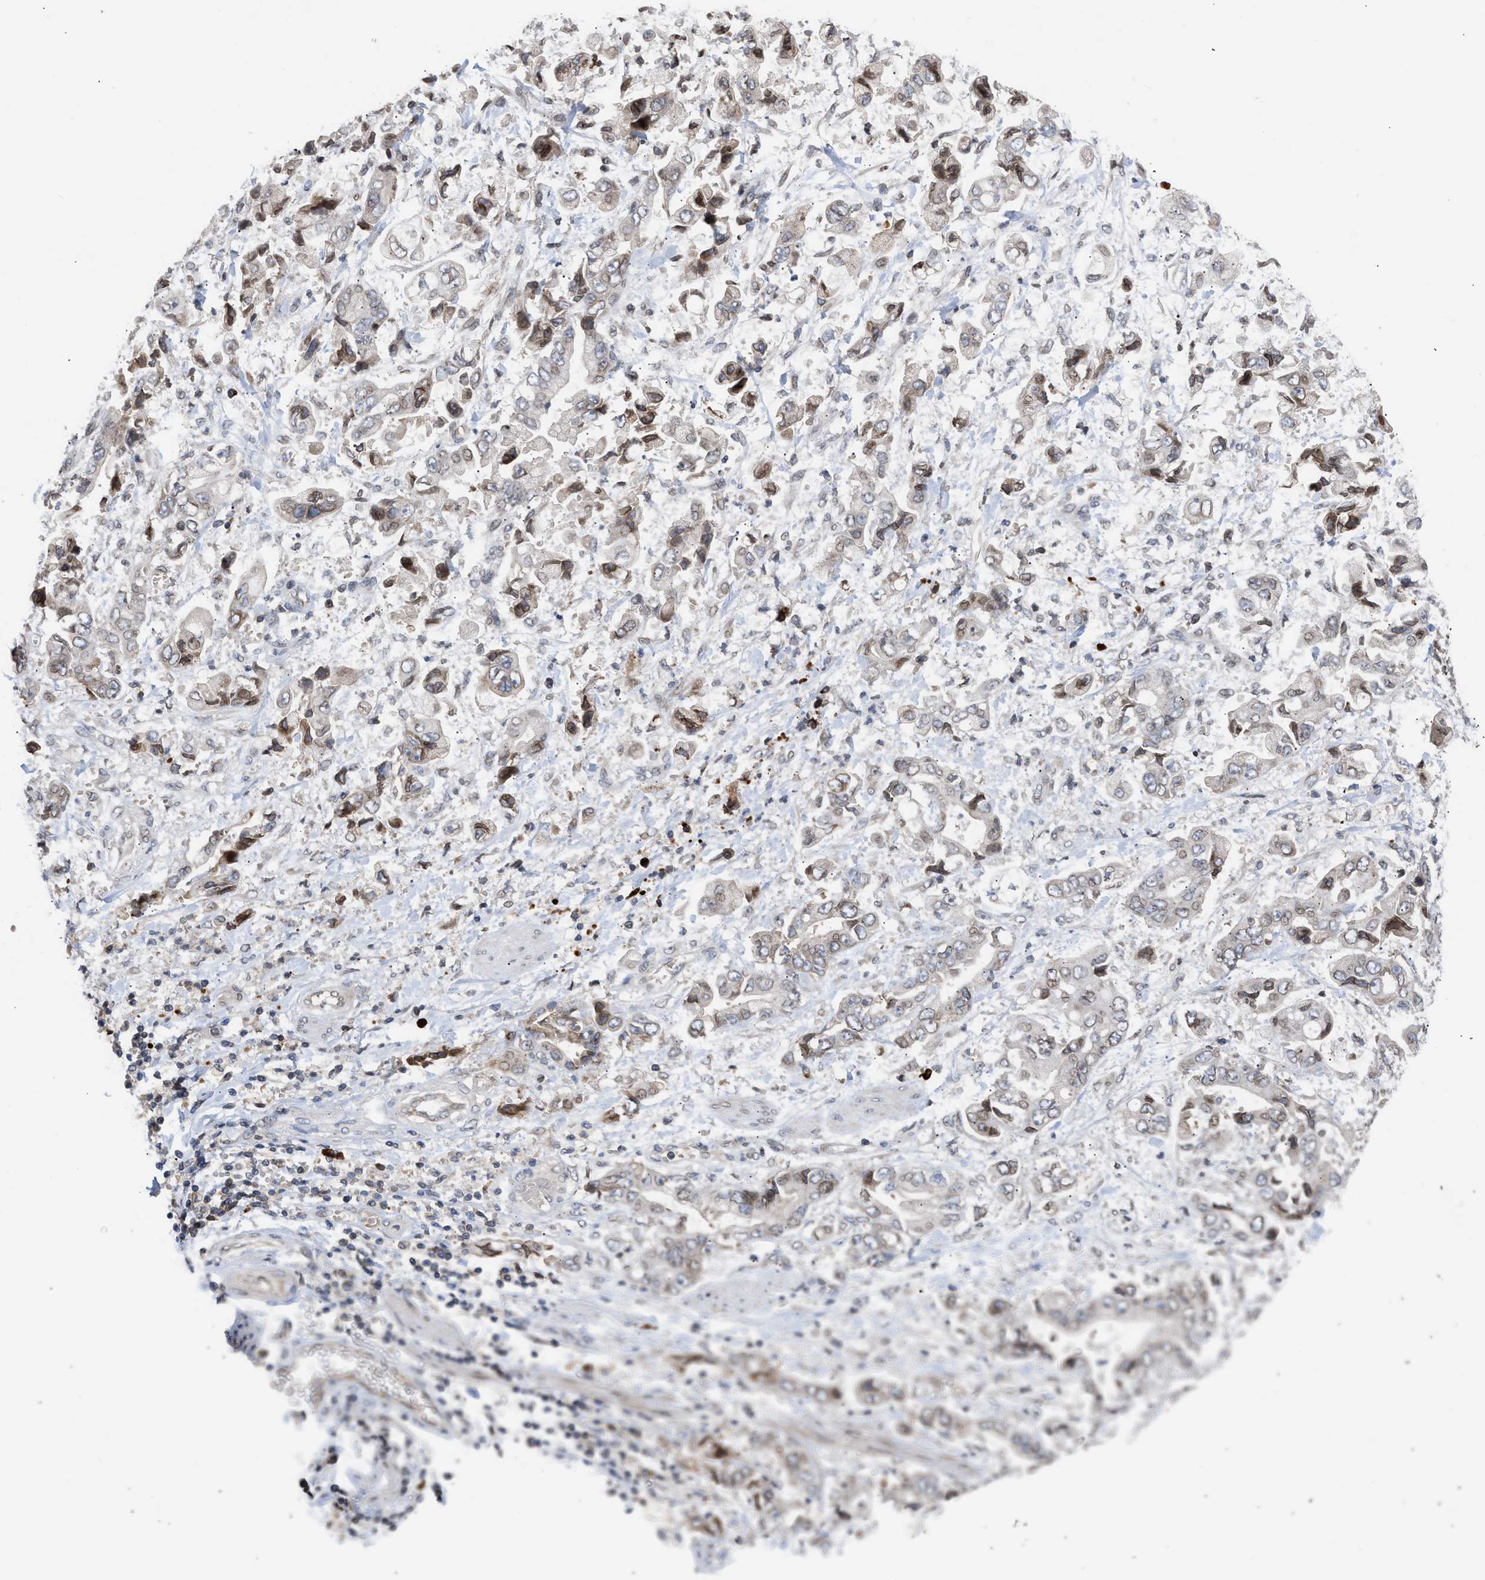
{"staining": {"intensity": "weak", "quantity": "<25%", "location": "cytoplasmic/membranous,nuclear"}, "tissue": "stomach cancer", "cell_type": "Tumor cells", "image_type": "cancer", "snomed": [{"axis": "morphology", "description": "Normal tissue, NOS"}, {"axis": "morphology", "description": "Adenocarcinoma, NOS"}, {"axis": "topography", "description": "Stomach"}], "caption": "Human stomach cancer (adenocarcinoma) stained for a protein using immunohistochemistry reveals no staining in tumor cells.", "gene": "NUP62", "patient": {"sex": "male", "age": 62}}